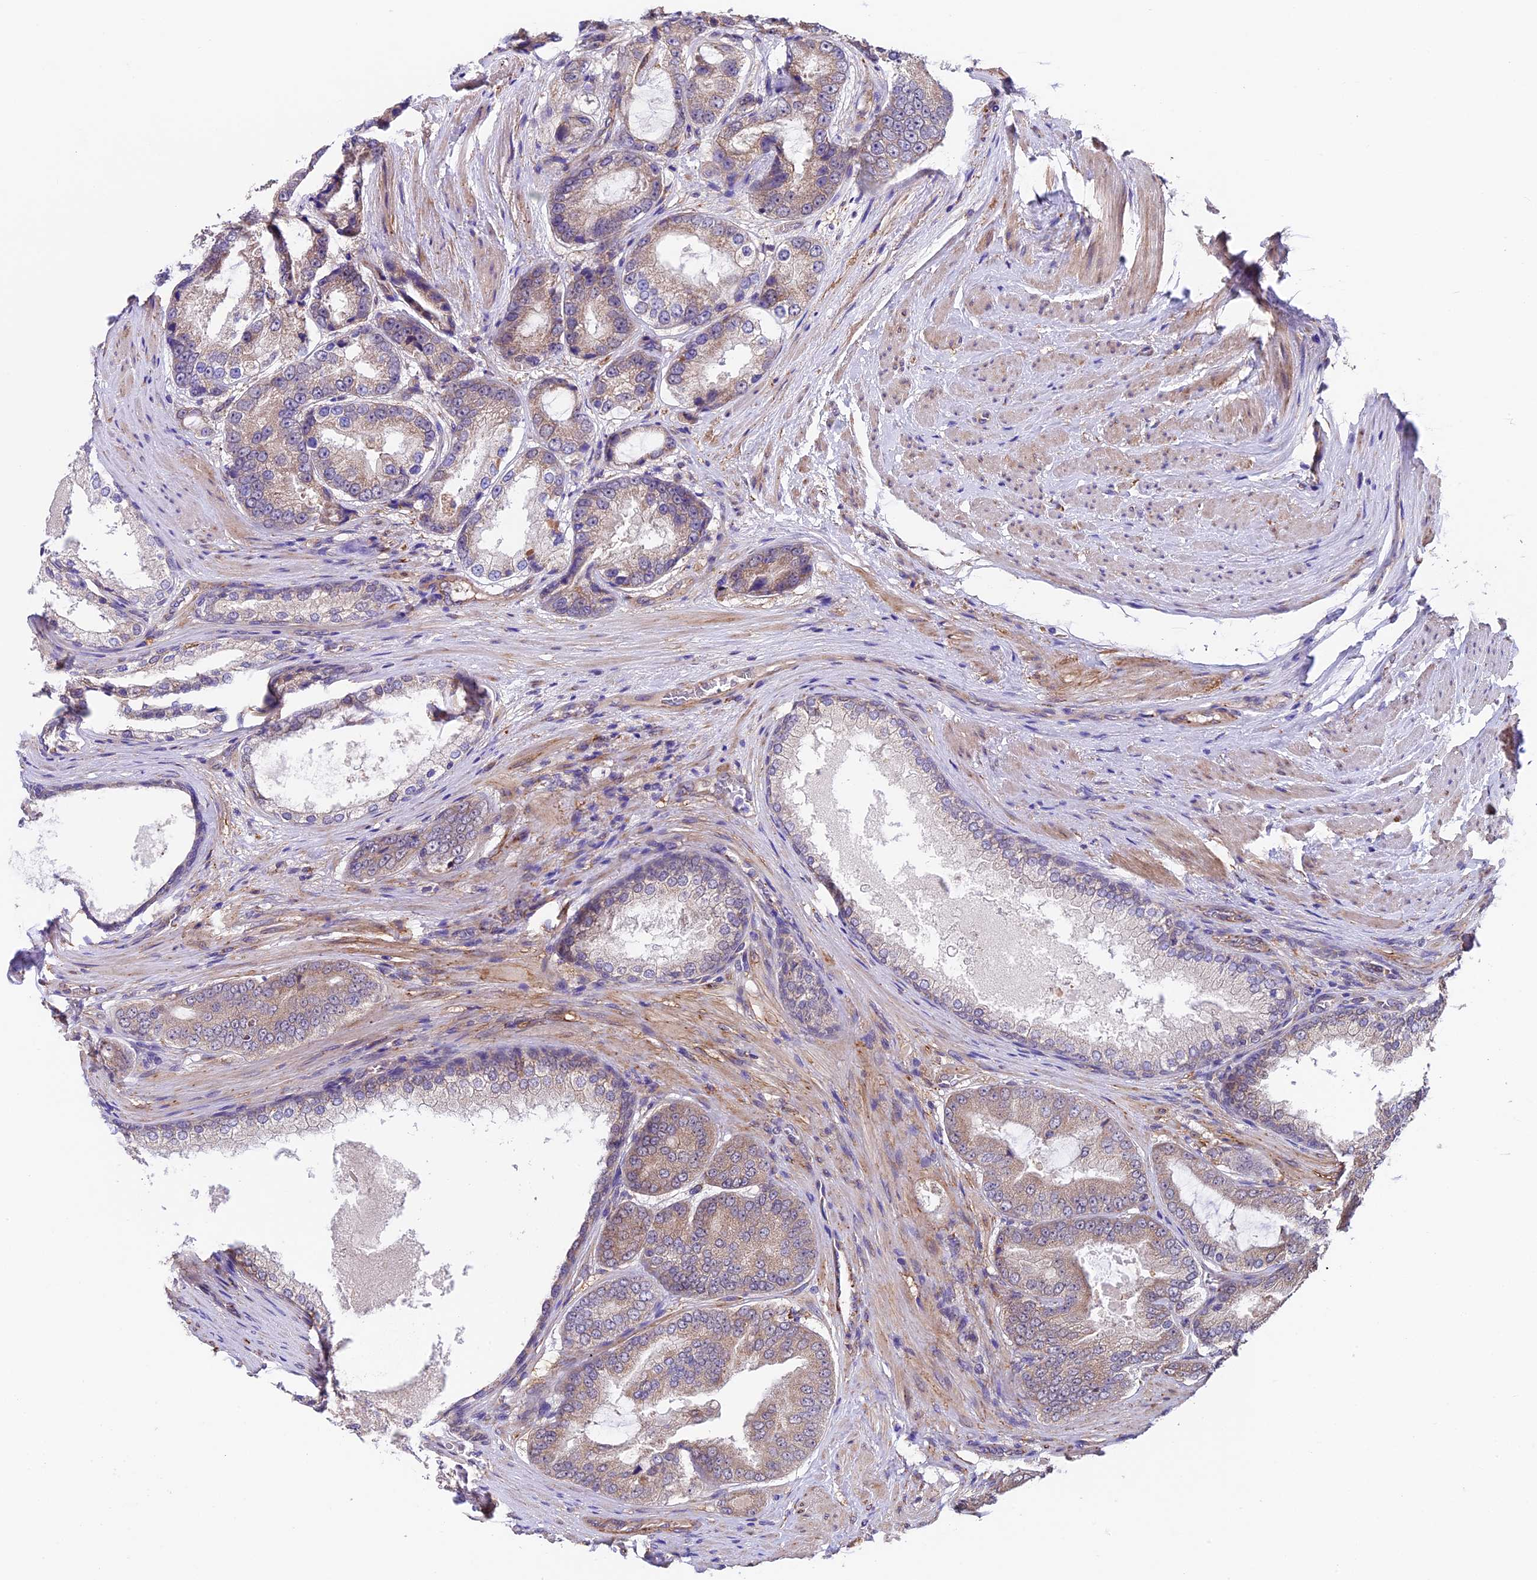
{"staining": {"intensity": "weak", "quantity": "25%-75%", "location": "cytoplasmic/membranous"}, "tissue": "prostate cancer", "cell_type": "Tumor cells", "image_type": "cancer", "snomed": [{"axis": "morphology", "description": "Adenocarcinoma, High grade"}, {"axis": "topography", "description": "Prostate"}], "caption": "This histopathology image reveals IHC staining of prostate high-grade adenocarcinoma, with low weak cytoplasmic/membranous expression in approximately 25%-75% of tumor cells.", "gene": "LSM7", "patient": {"sex": "male", "age": 60}}